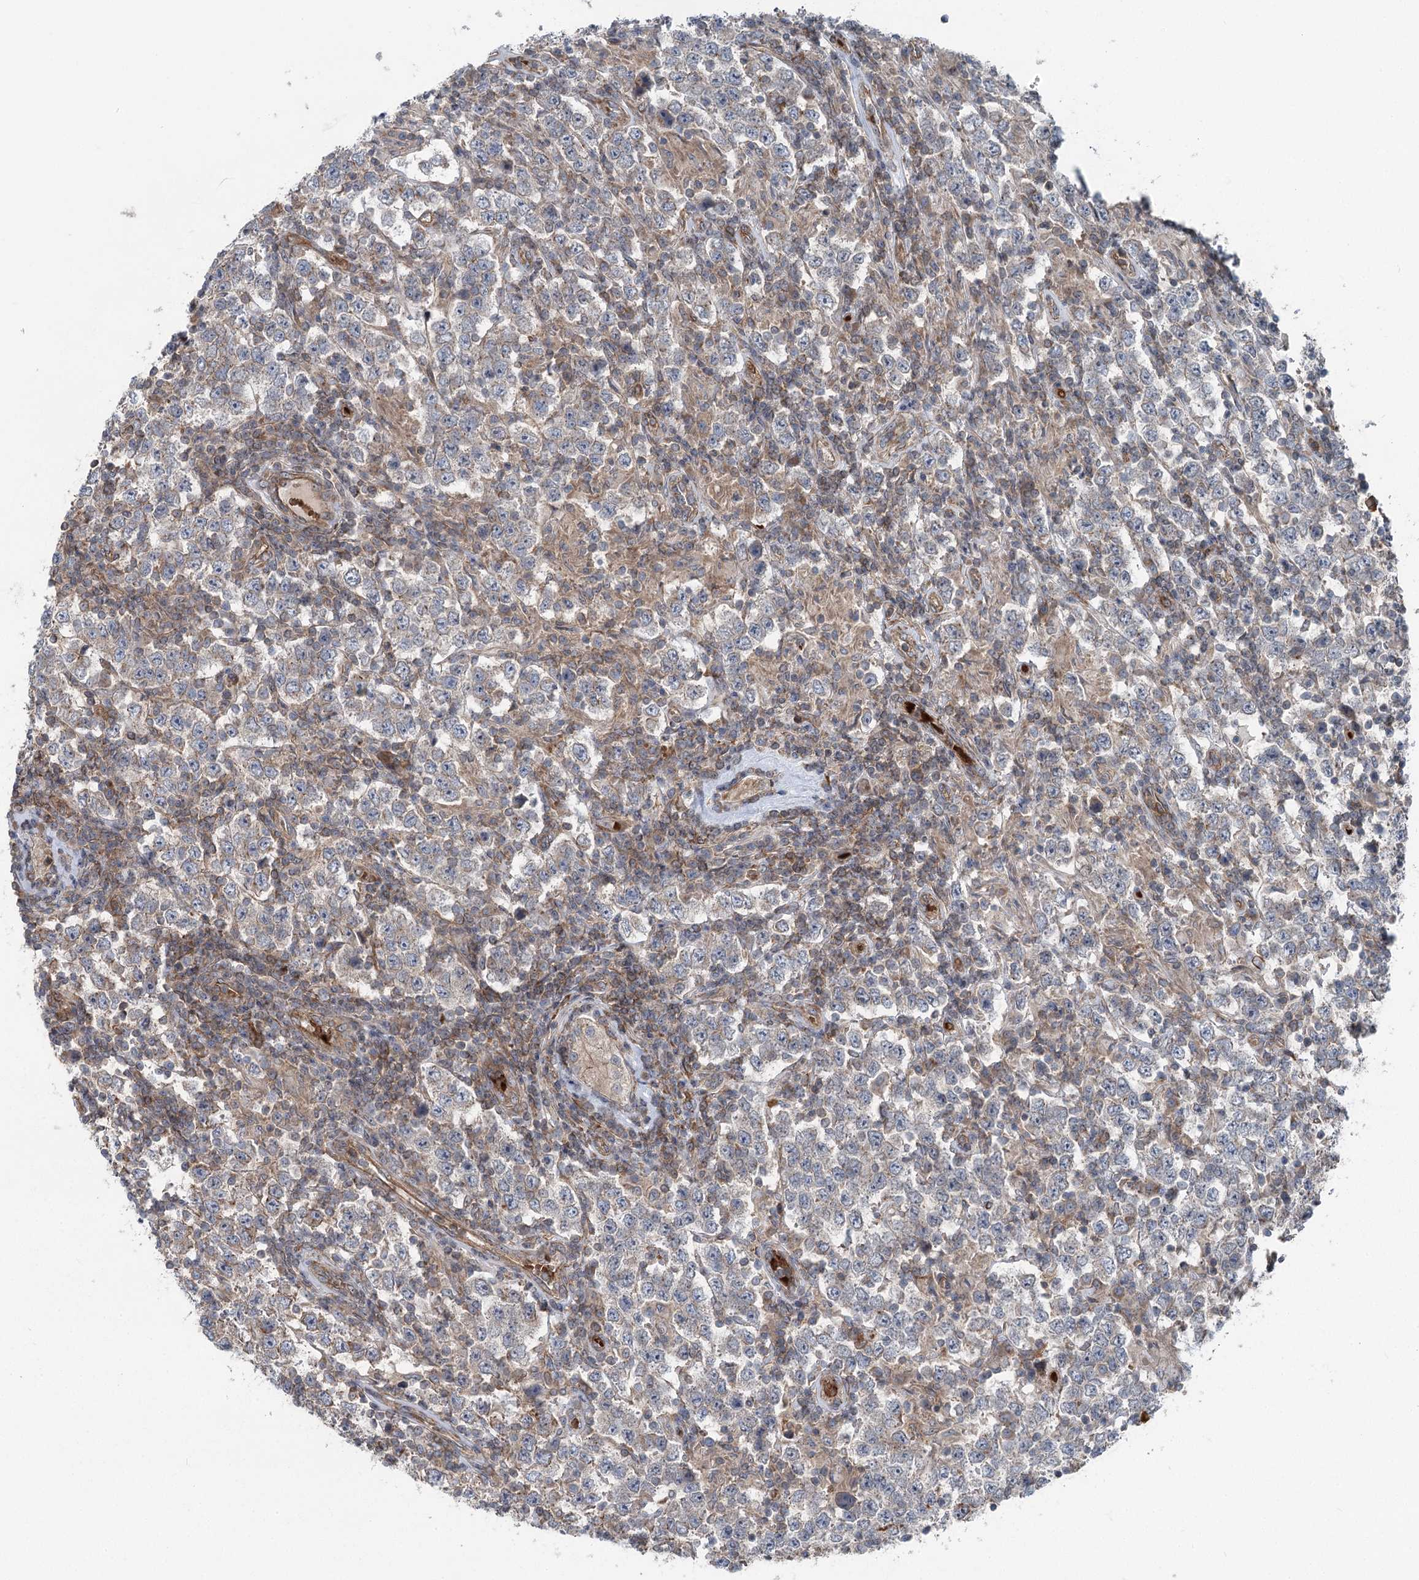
{"staining": {"intensity": "moderate", "quantity": "<25%", "location": "cytoplasmic/membranous"}, "tissue": "testis cancer", "cell_type": "Tumor cells", "image_type": "cancer", "snomed": [{"axis": "morphology", "description": "Normal tissue, NOS"}, {"axis": "morphology", "description": "Urothelial carcinoma, High grade"}, {"axis": "morphology", "description": "Seminoma, NOS"}, {"axis": "morphology", "description": "Carcinoma, Embryonal, NOS"}, {"axis": "topography", "description": "Urinary bladder"}, {"axis": "topography", "description": "Testis"}], "caption": "Immunohistochemical staining of testis cancer shows moderate cytoplasmic/membranous protein positivity in about <25% of tumor cells. The protein of interest is stained brown, and the nuclei are stained in blue (DAB (3,3'-diaminobenzidine) IHC with brightfield microscopy, high magnification).", "gene": "IQSEC1", "patient": {"sex": "male", "age": 41}}